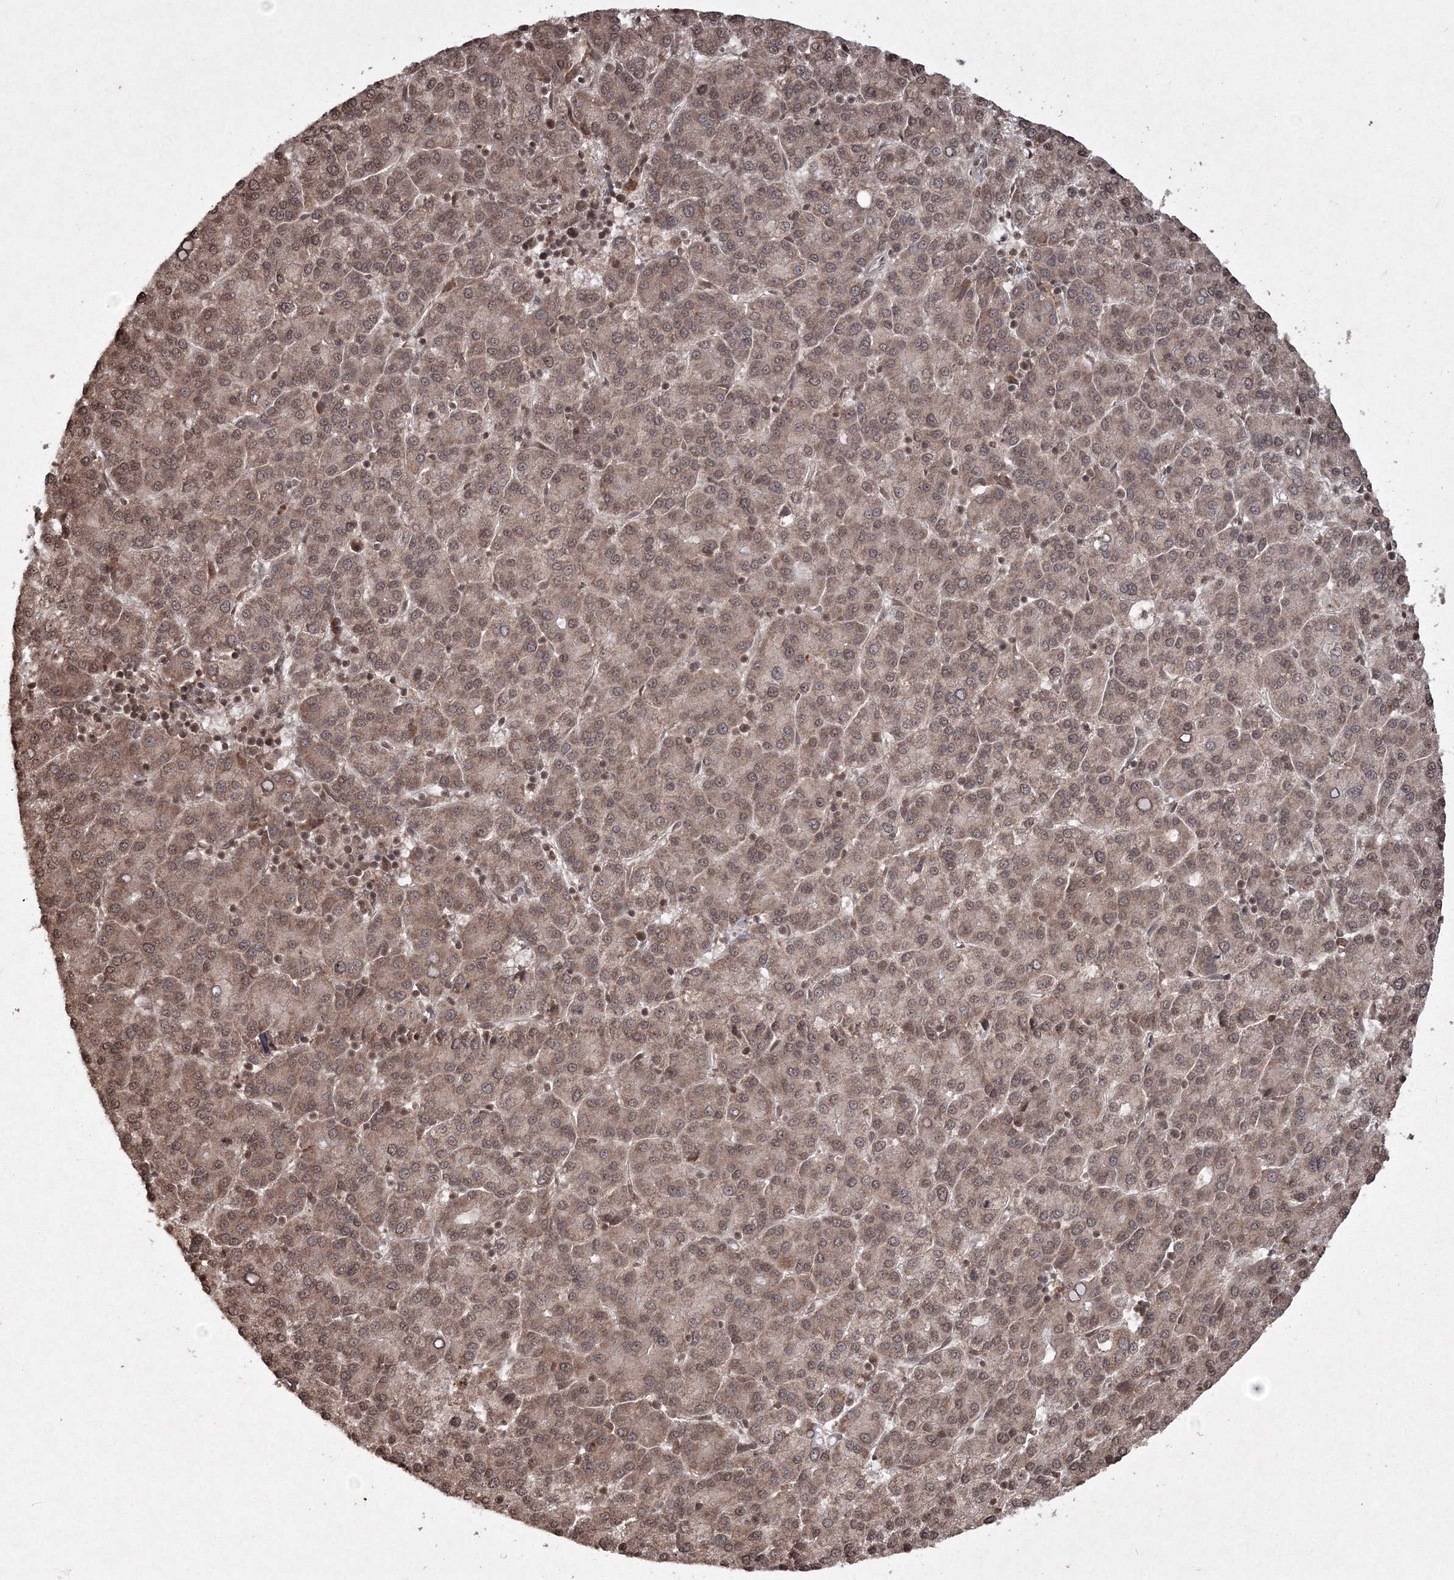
{"staining": {"intensity": "moderate", "quantity": ">75%", "location": "cytoplasmic/membranous,nuclear"}, "tissue": "liver cancer", "cell_type": "Tumor cells", "image_type": "cancer", "snomed": [{"axis": "morphology", "description": "Carcinoma, Hepatocellular, NOS"}, {"axis": "topography", "description": "Liver"}], "caption": "Human liver hepatocellular carcinoma stained with a brown dye shows moderate cytoplasmic/membranous and nuclear positive staining in about >75% of tumor cells.", "gene": "PEX13", "patient": {"sex": "female", "age": 58}}